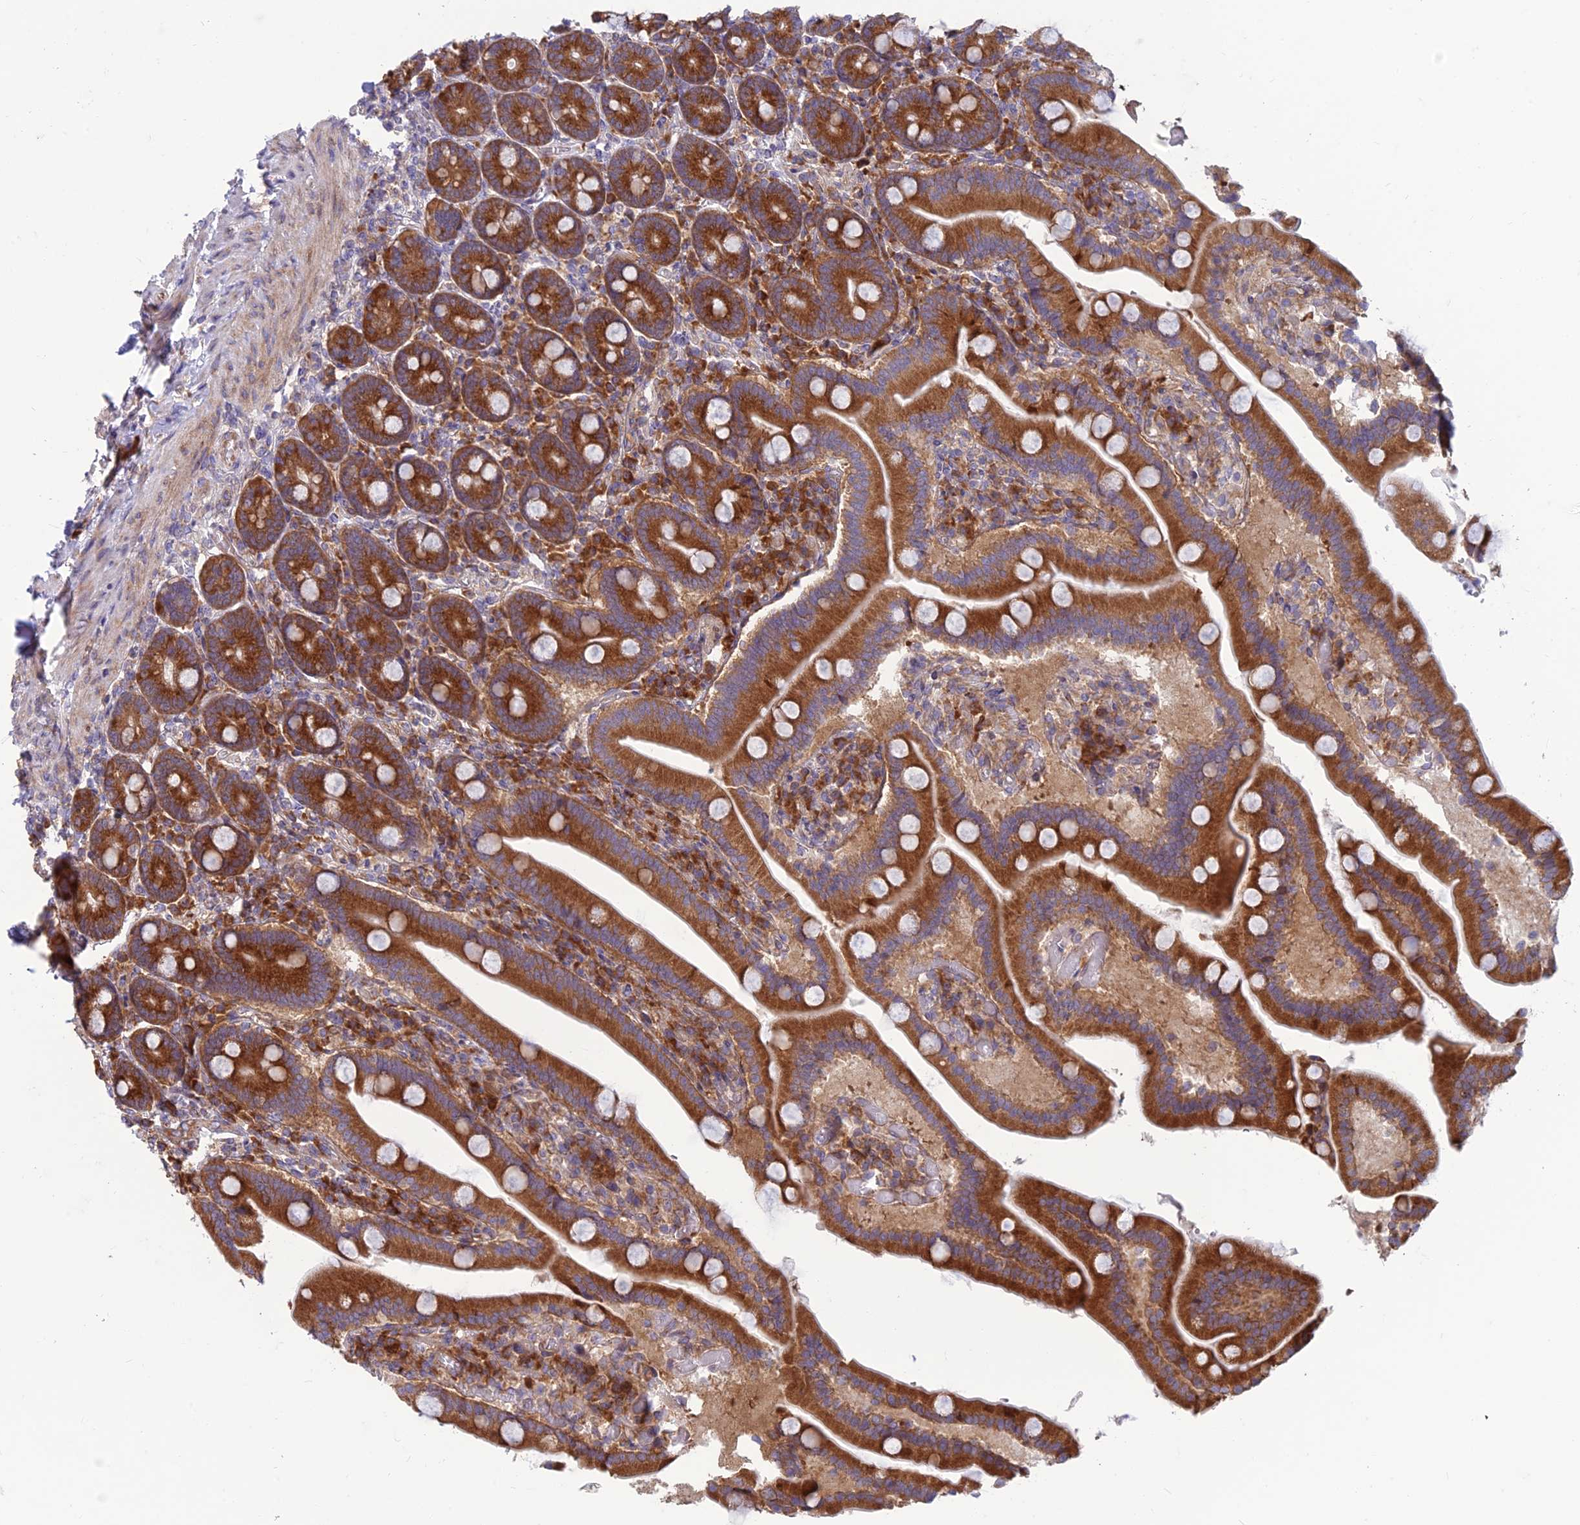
{"staining": {"intensity": "strong", "quantity": ">75%", "location": "cytoplasmic/membranous"}, "tissue": "duodenum", "cell_type": "Glandular cells", "image_type": "normal", "snomed": [{"axis": "morphology", "description": "Normal tissue, NOS"}, {"axis": "topography", "description": "Duodenum"}], "caption": "Immunohistochemistry of benign human duodenum exhibits high levels of strong cytoplasmic/membranous expression in about >75% of glandular cells. The staining was performed using DAB (3,3'-diaminobenzidine), with brown indicating positive protein expression. Nuclei are stained blue with hematoxylin.", "gene": "RPL17", "patient": {"sex": "female", "age": 62}}